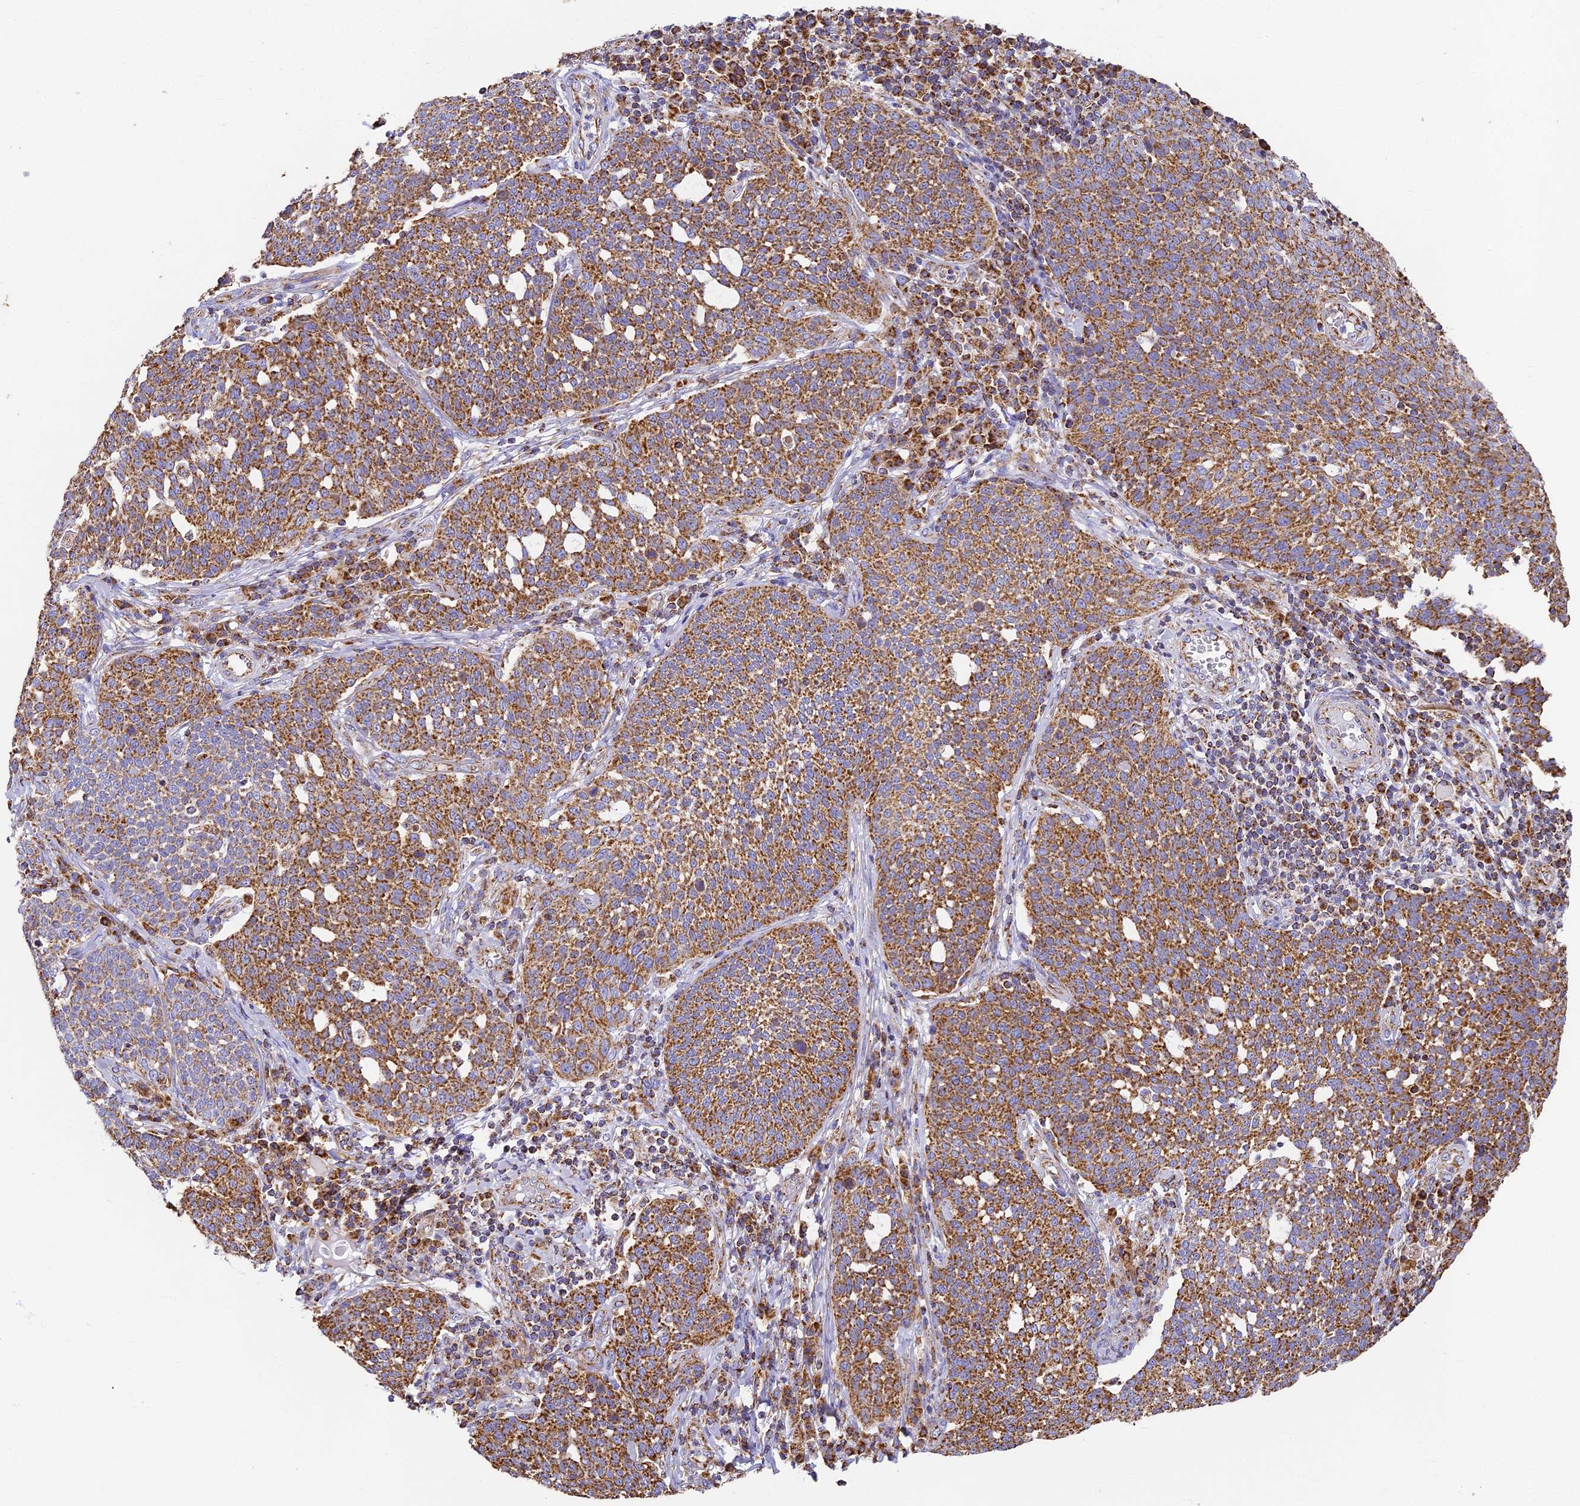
{"staining": {"intensity": "strong", "quantity": ">75%", "location": "cytoplasmic/membranous"}, "tissue": "cervical cancer", "cell_type": "Tumor cells", "image_type": "cancer", "snomed": [{"axis": "morphology", "description": "Squamous cell carcinoma, NOS"}, {"axis": "topography", "description": "Cervix"}], "caption": "This photomicrograph reveals cervical cancer stained with immunohistochemistry (IHC) to label a protein in brown. The cytoplasmic/membranous of tumor cells show strong positivity for the protein. Nuclei are counter-stained blue.", "gene": "COX6C", "patient": {"sex": "female", "age": 34}}